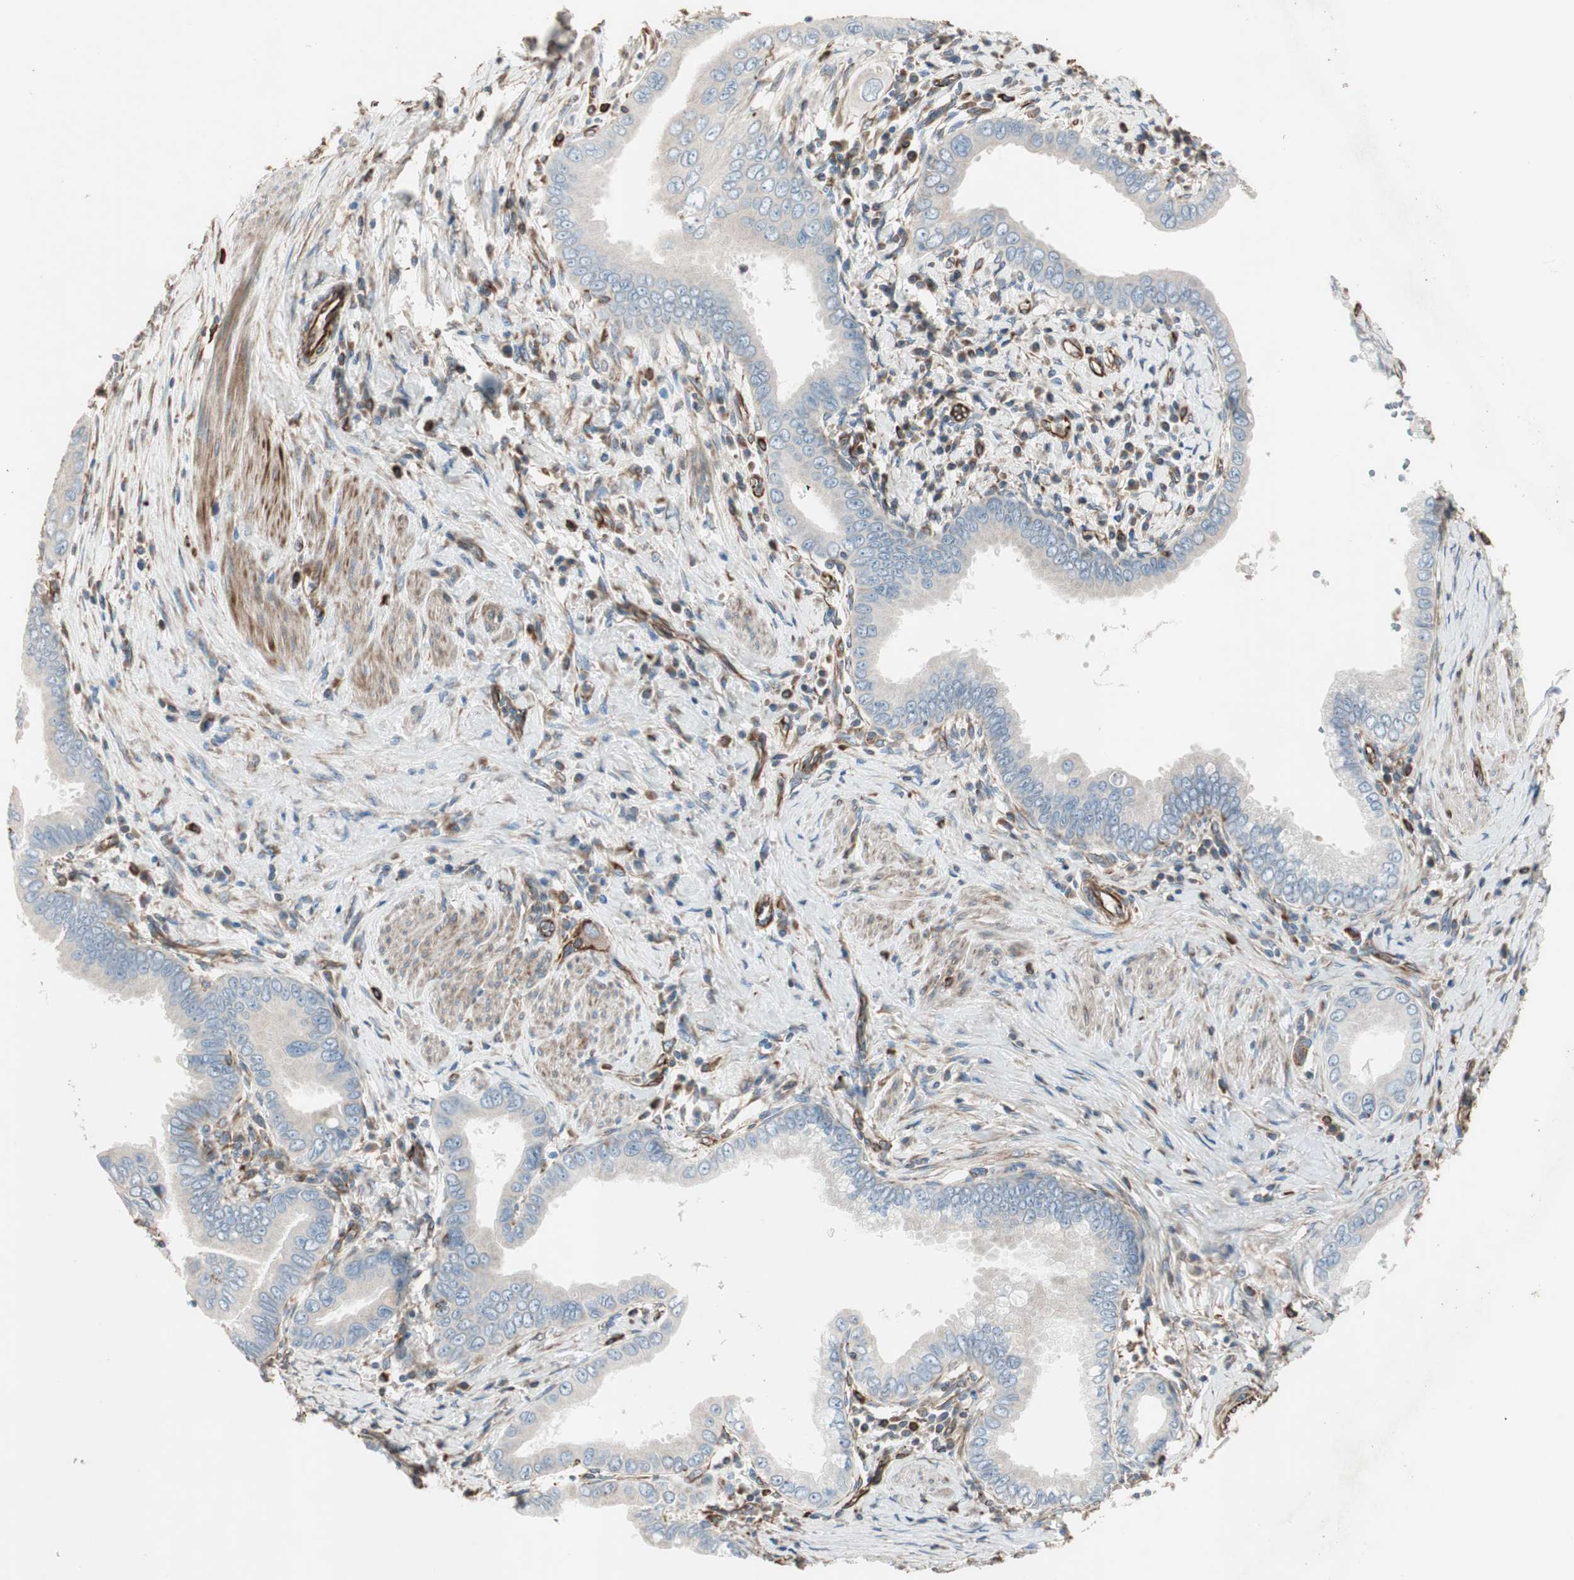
{"staining": {"intensity": "negative", "quantity": "none", "location": "none"}, "tissue": "pancreatic cancer", "cell_type": "Tumor cells", "image_type": "cancer", "snomed": [{"axis": "morphology", "description": "Normal tissue, NOS"}, {"axis": "topography", "description": "Lymph node"}], "caption": "Human pancreatic cancer stained for a protein using immunohistochemistry (IHC) displays no positivity in tumor cells.", "gene": "SRCIN1", "patient": {"sex": "male", "age": 50}}